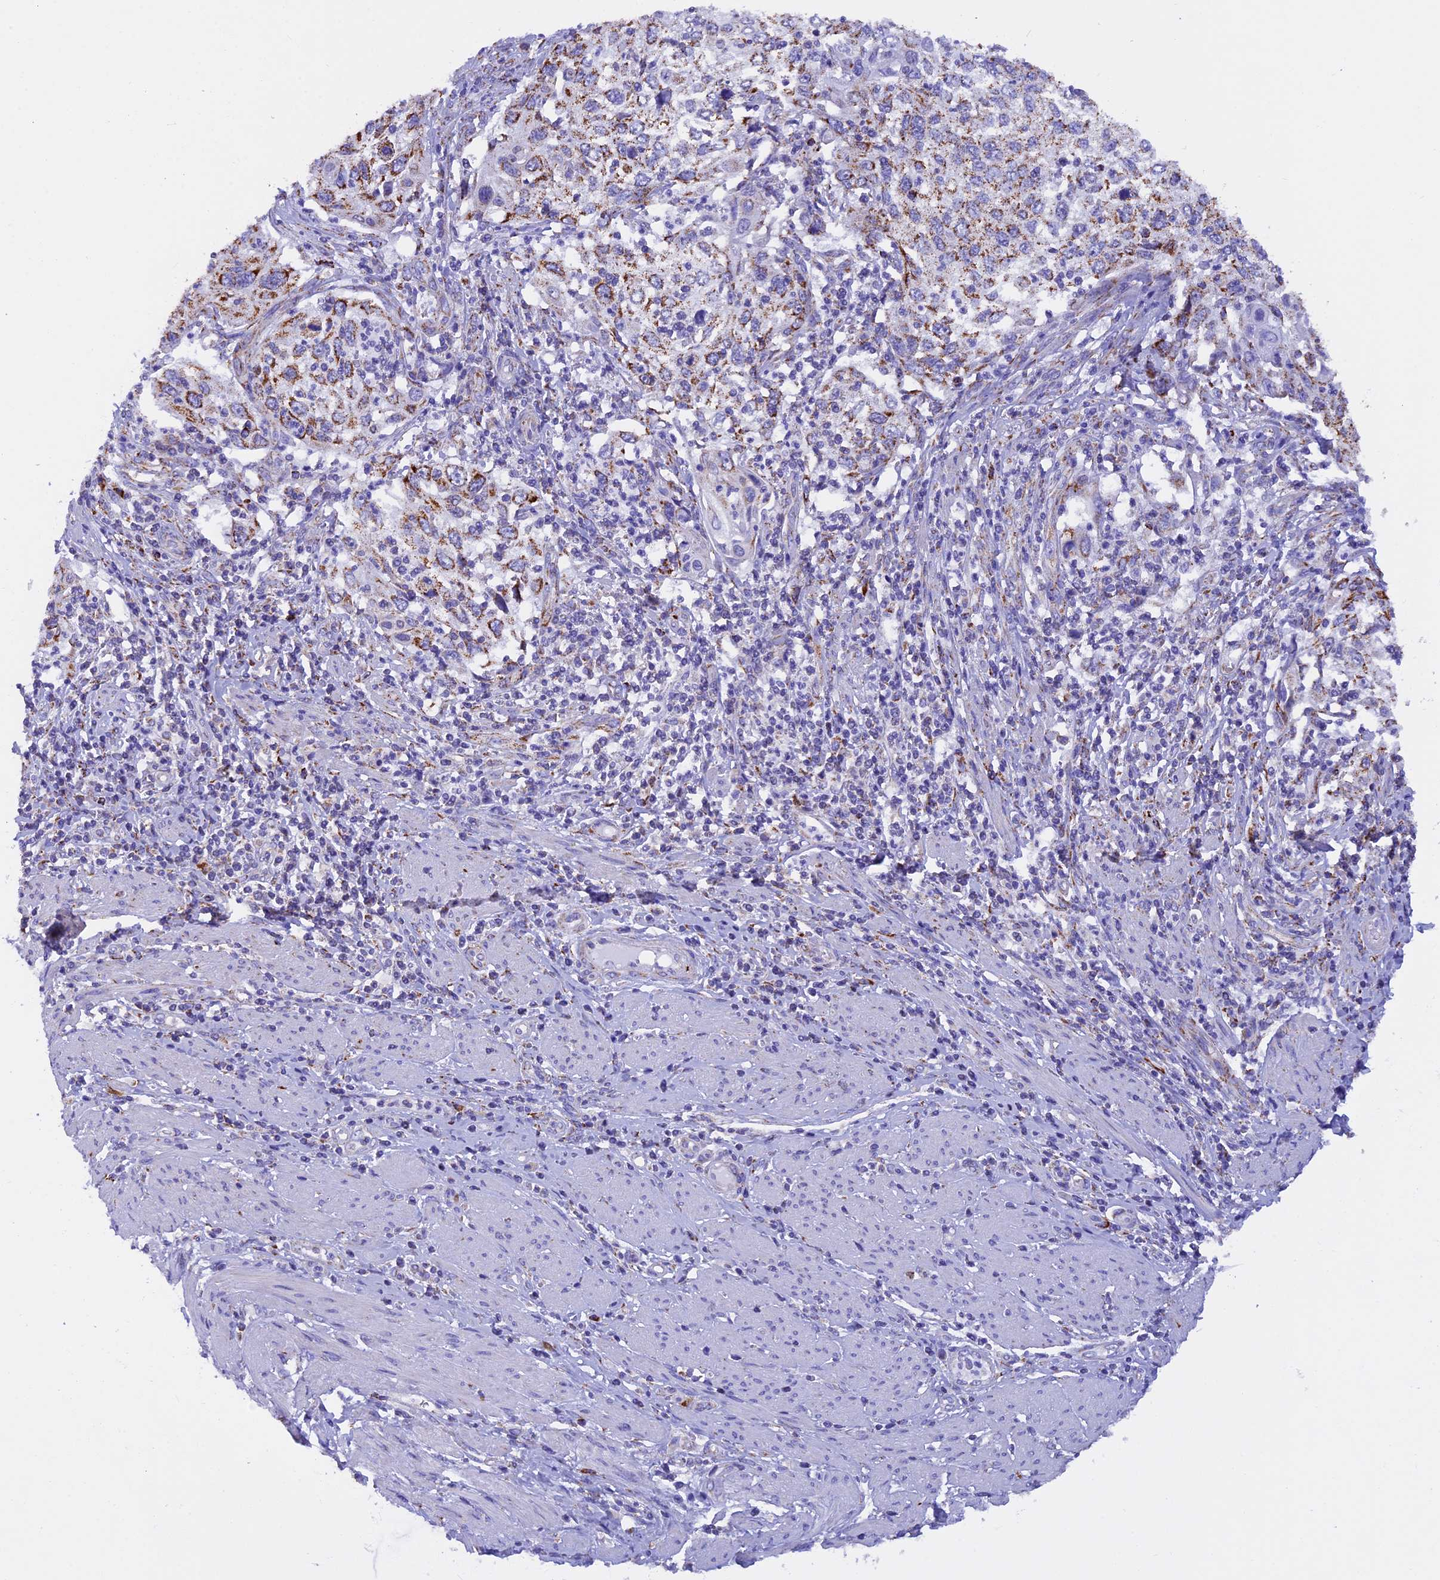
{"staining": {"intensity": "moderate", "quantity": "25%-75%", "location": "cytoplasmic/membranous"}, "tissue": "cervical cancer", "cell_type": "Tumor cells", "image_type": "cancer", "snomed": [{"axis": "morphology", "description": "Squamous cell carcinoma, NOS"}, {"axis": "topography", "description": "Cervix"}], "caption": "Protein staining shows moderate cytoplasmic/membranous positivity in approximately 25%-75% of tumor cells in cervical cancer. (Stains: DAB in brown, nuclei in blue, Microscopy: brightfield microscopy at high magnification).", "gene": "SLC8B1", "patient": {"sex": "female", "age": 70}}